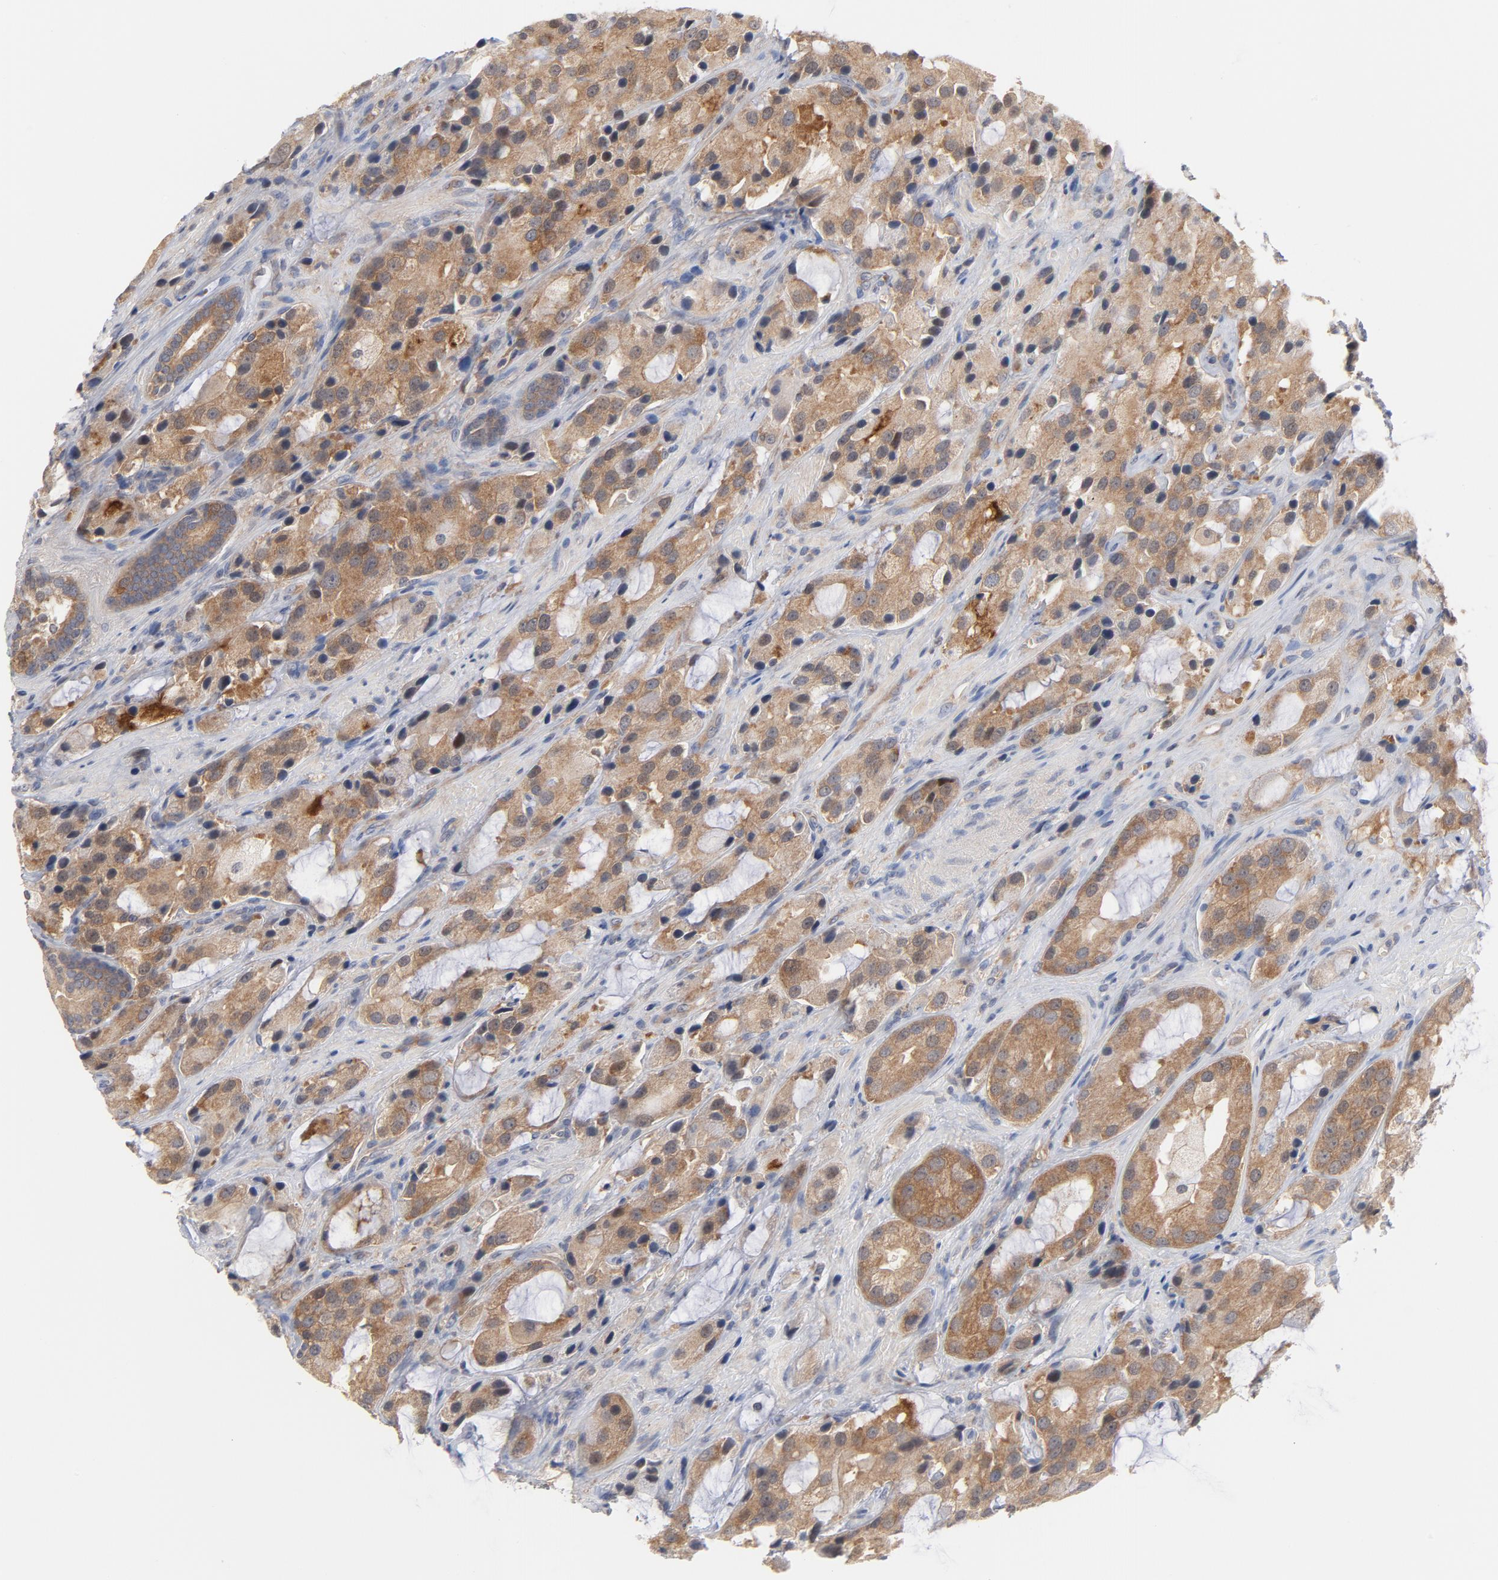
{"staining": {"intensity": "moderate", "quantity": ">75%", "location": "cytoplasmic/membranous"}, "tissue": "prostate cancer", "cell_type": "Tumor cells", "image_type": "cancer", "snomed": [{"axis": "morphology", "description": "Adenocarcinoma, High grade"}, {"axis": "topography", "description": "Prostate"}], "caption": "High-grade adenocarcinoma (prostate) tissue shows moderate cytoplasmic/membranous positivity in about >75% of tumor cells, visualized by immunohistochemistry.", "gene": "UBL4A", "patient": {"sex": "male", "age": 70}}